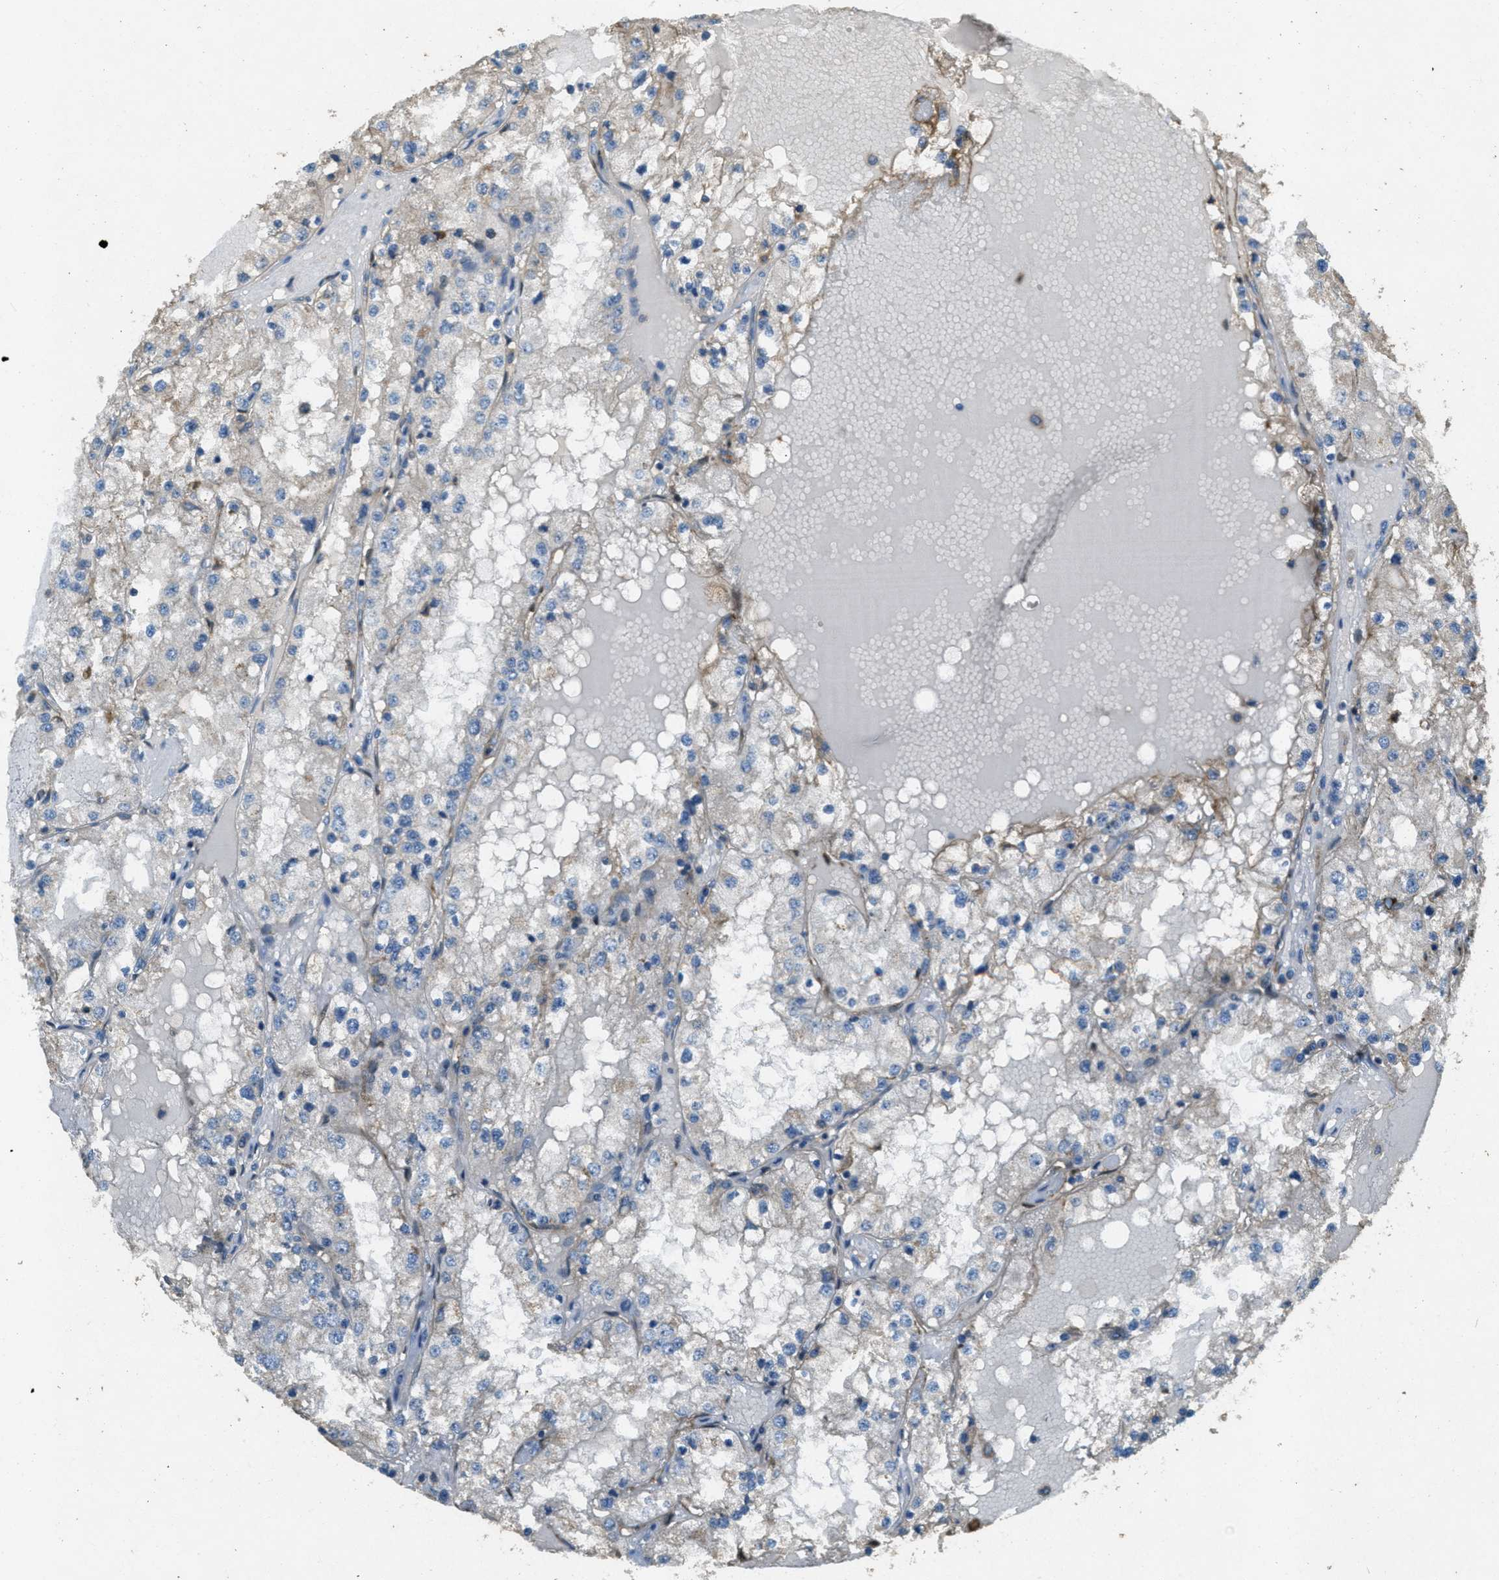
{"staining": {"intensity": "negative", "quantity": "none", "location": "none"}, "tissue": "renal cancer", "cell_type": "Tumor cells", "image_type": "cancer", "snomed": [{"axis": "morphology", "description": "Adenocarcinoma, NOS"}, {"axis": "topography", "description": "Kidney"}], "caption": "Immunohistochemistry image of neoplastic tissue: human renal cancer stained with DAB (3,3'-diaminobenzidine) displays no significant protein positivity in tumor cells.", "gene": "OSMR", "patient": {"sex": "male", "age": 68}}